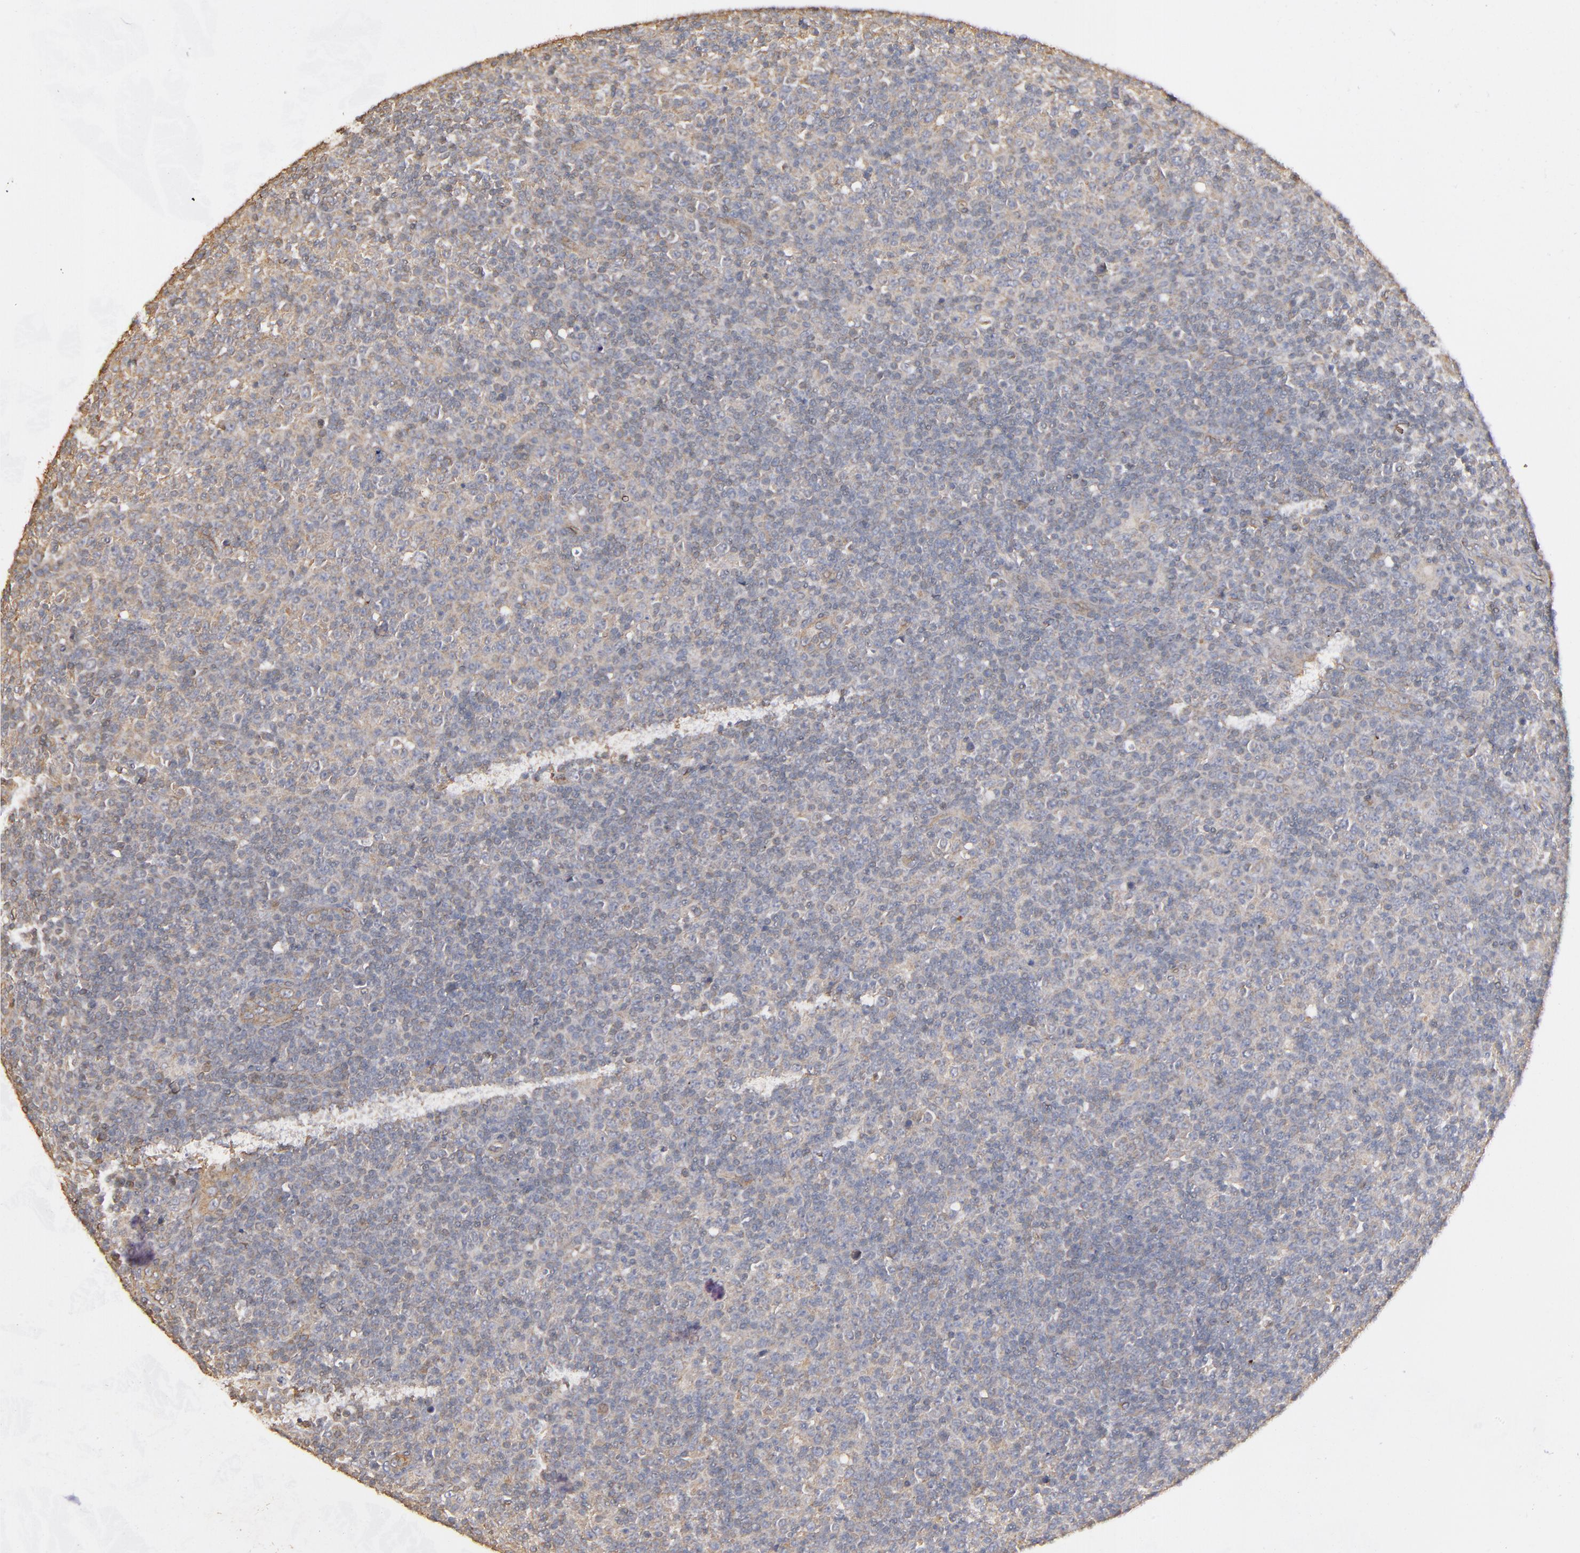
{"staining": {"intensity": "moderate", "quantity": "<25%", "location": "cytoplasmic/membranous"}, "tissue": "lymphoma", "cell_type": "Tumor cells", "image_type": "cancer", "snomed": [{"axis": "morphology", "description": "Malignant lymphoma, non-Hodgkin's type, Low grade"}, {"axis": "topography", "description": "Lymph node"}], "caption": "Tumor cells demonstrate moderate cytoplasmic/membranous positivity in approximately <25% of cells in lymphoma. (DAB (3,3'-diaminobenzidine) IHC, brown staining for protein, blue staining for nuclei).", "gene": "DMD", "patient": {"sex": "male", "age": 70}}